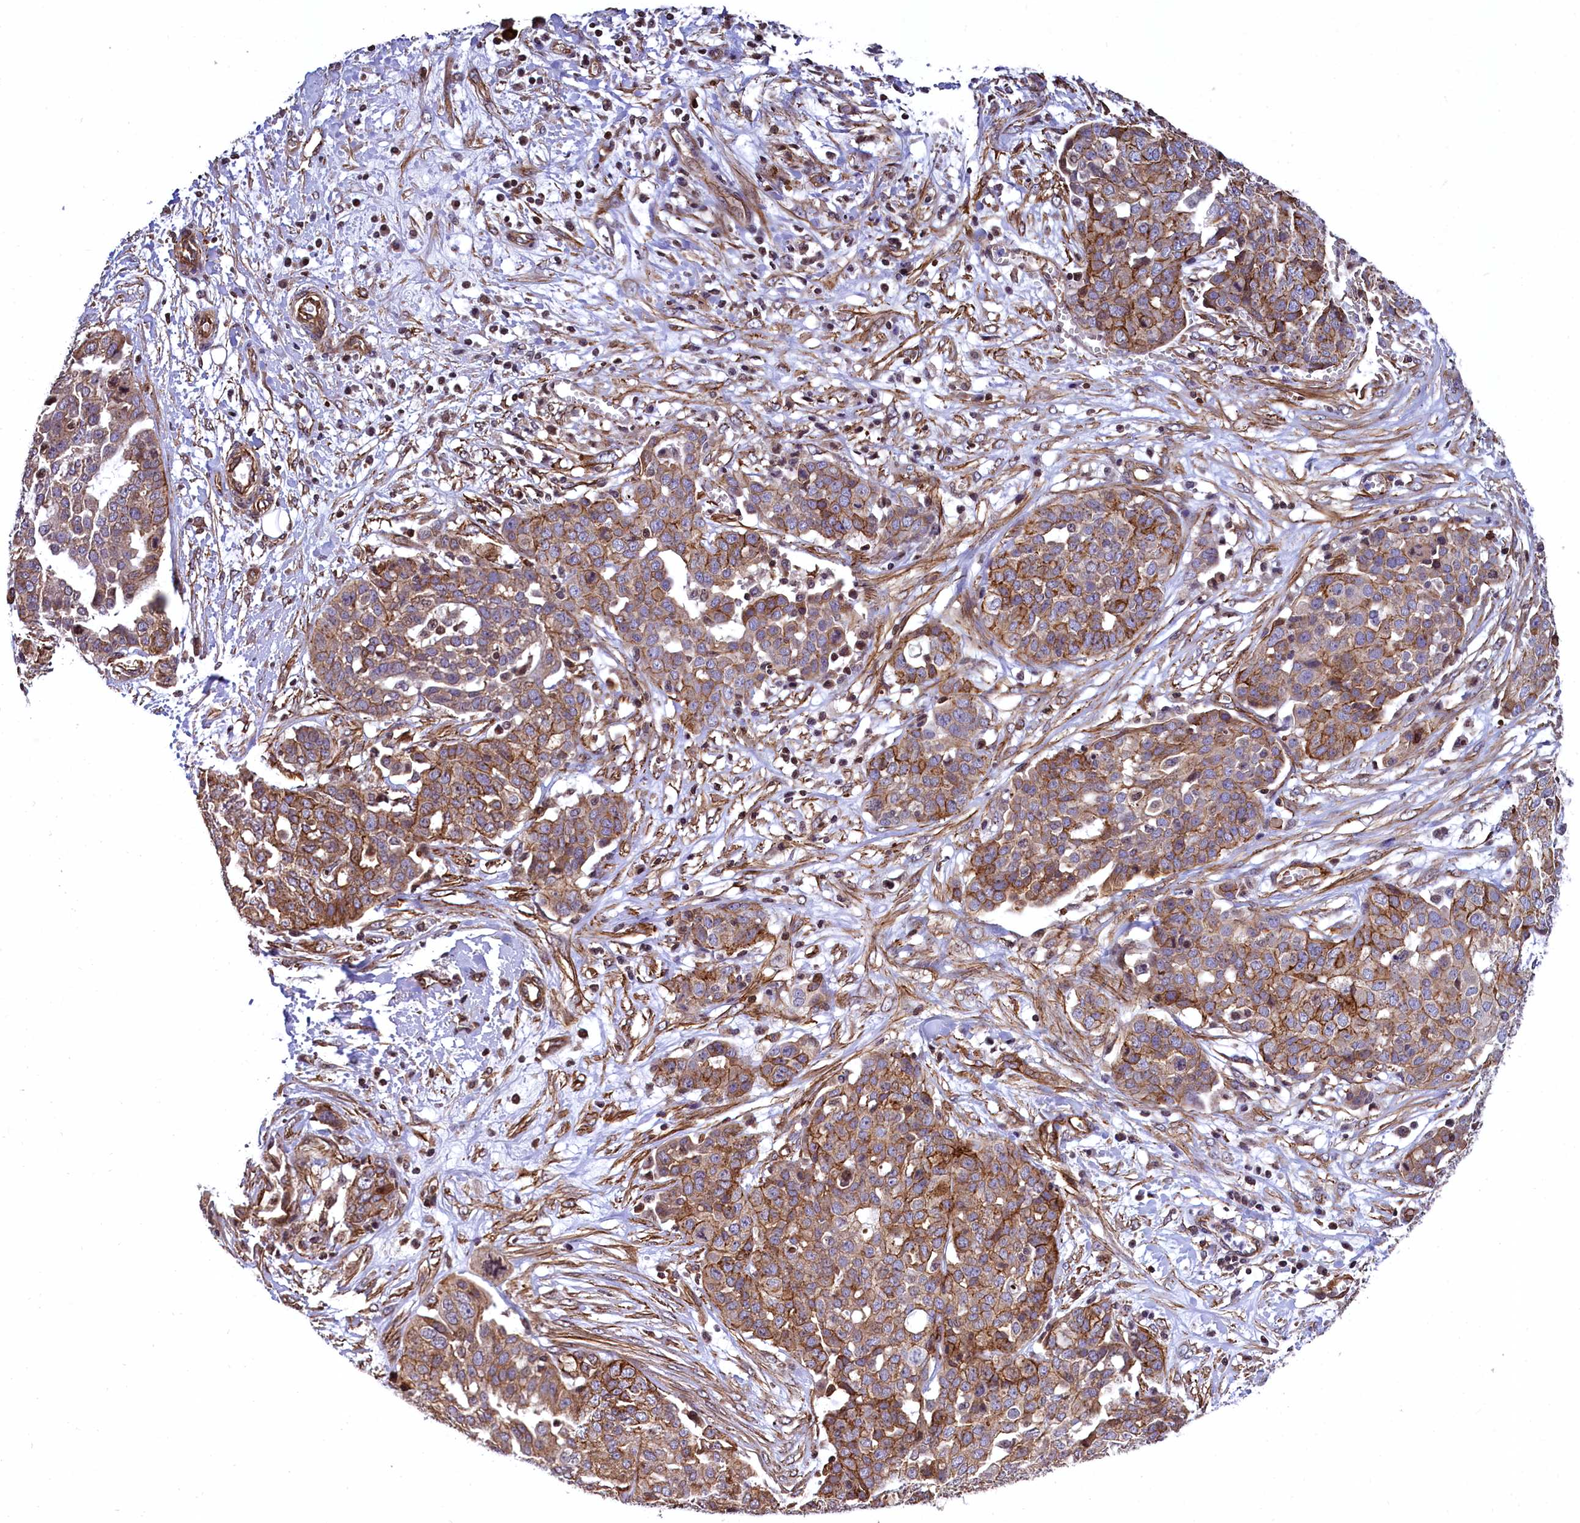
{"staining": {"intensity": "moderate", "quantity": ">75%", "location": "cytoplasmic/membranous"}, "tissue": "ovarian cancer", "cell_type": "Tumor cells", "image_type": "cancer", "snomed": [{"axis": "morphology", "description": "Cystadenocarcinoma, serous, NOS"}, {"axis": "topography", "description": "Soft tissue"}, {"axis": "topography", "description": "Ovary"}], "caption": "This histopathology image reveals immunohistochemistry staining of ovarian cancer, with medium moderate cytoplasmic/membranous staining in approximately >75% of tumor cells.", "gene": "ZNF2", "patient": {"sex": "female", "age": 57}}